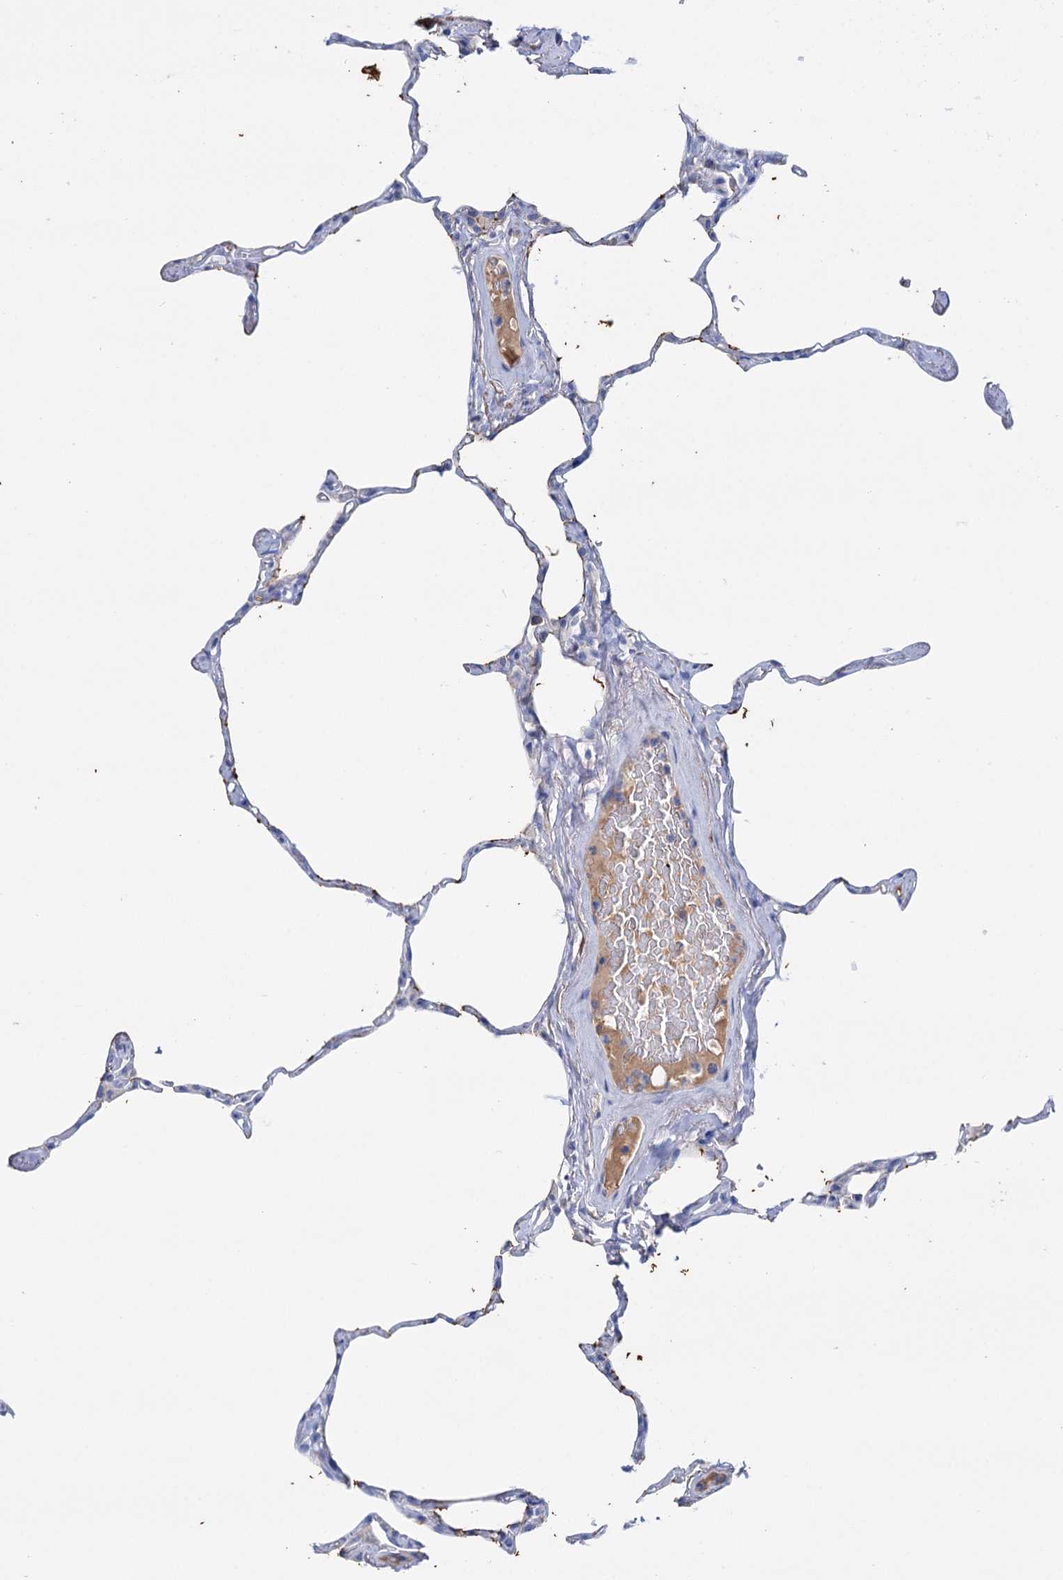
{"staining": {"intensity": "negative", "quantity": "none", "location": "none"}, "tissue": "lung", "cell_type": "Alveolar cells", "image_type": "normal", "snomed": [{"axis": "morphology", "description": "Normal tissue, NOS"}, {"axis": "topography", "description": "Lung"}], "caption": "Alveolar cells show no significant expression in normal lung. (DAB immunohistochemistry with hematoxylin counter stain).", "gene": "FBXW12", "patient": {"sex": "male", "age": 65}}